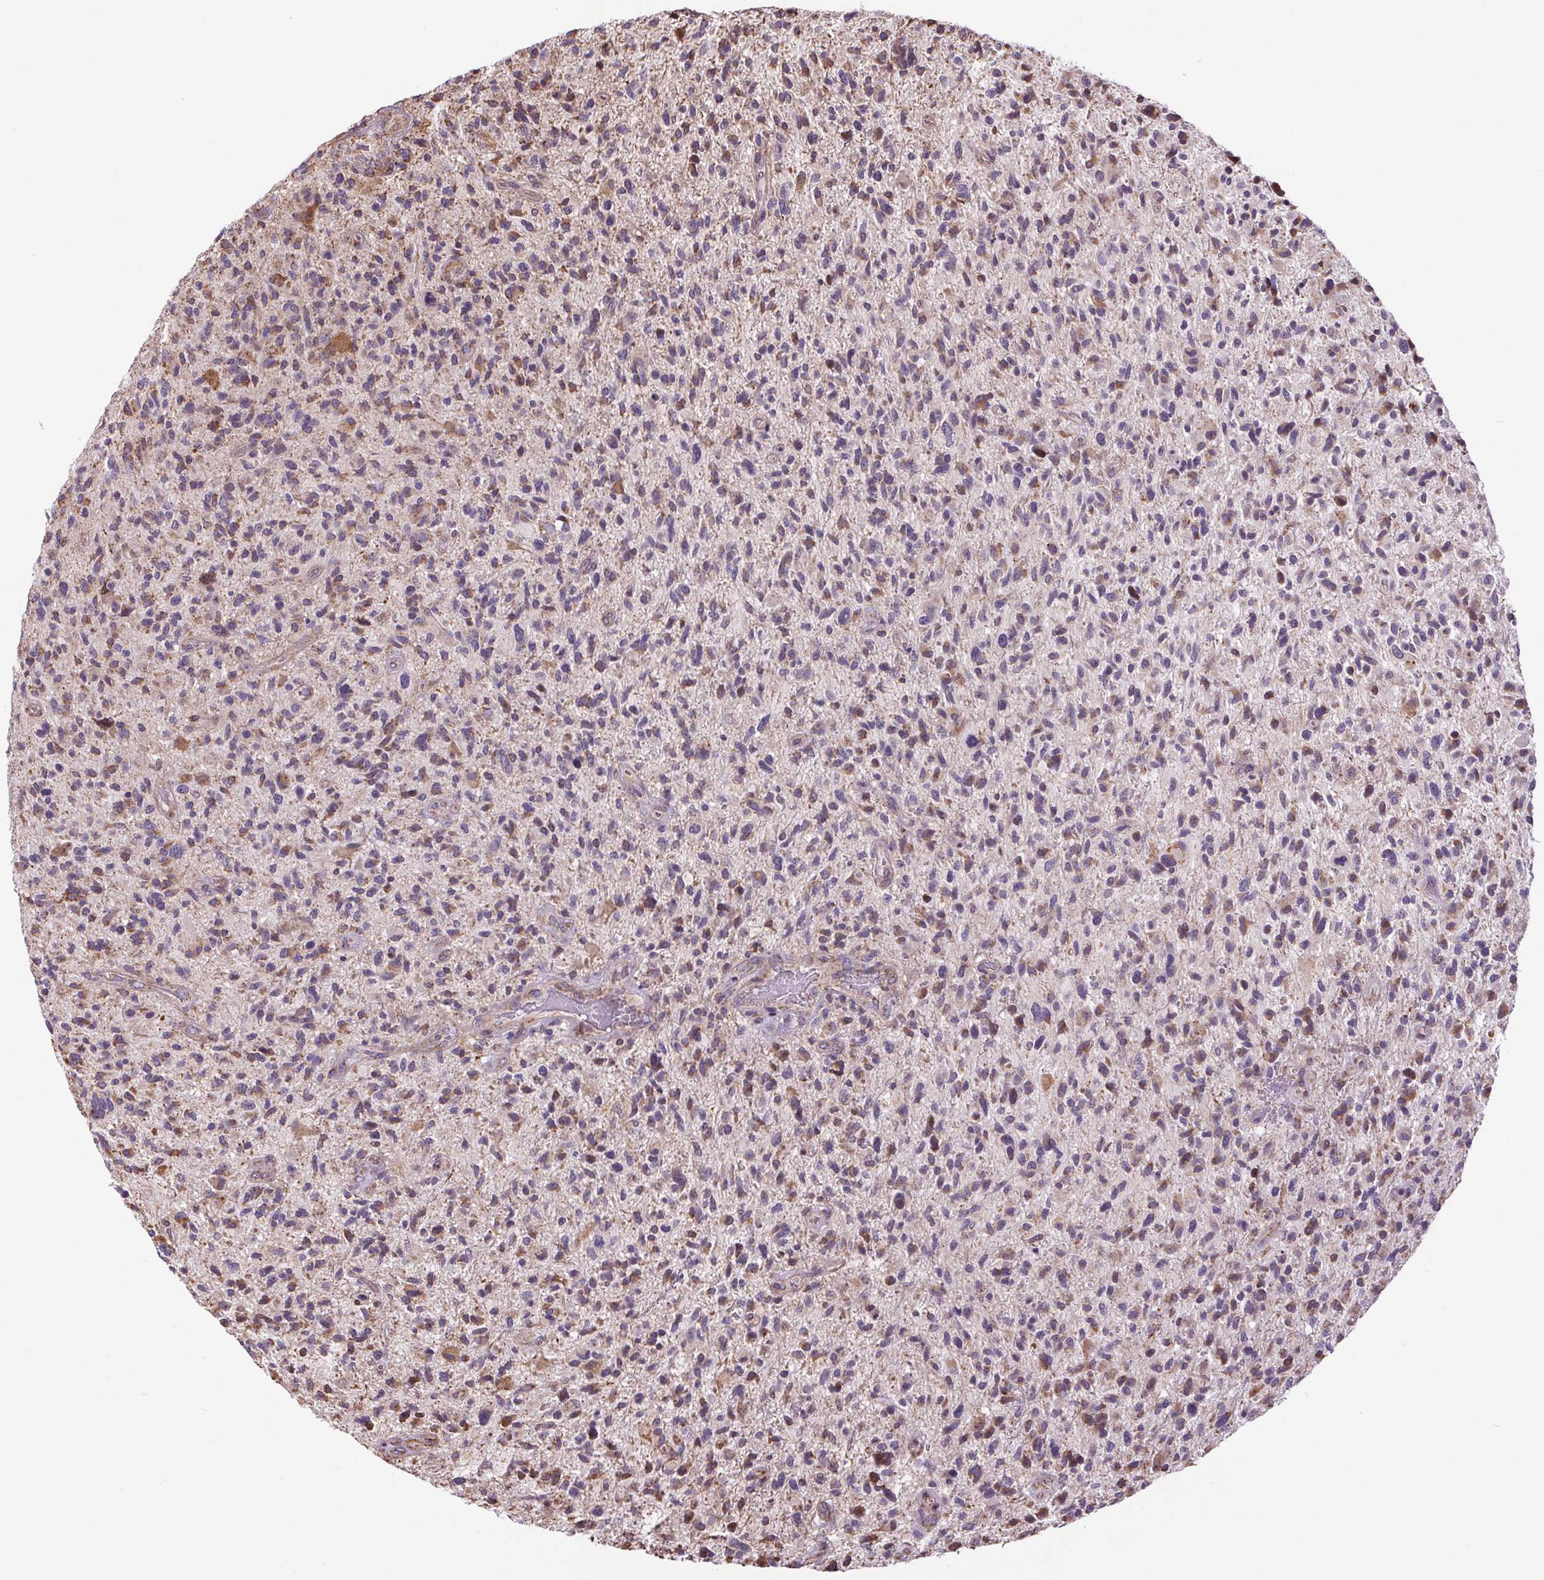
{"staining": {"intensity": "moderate", "quantity": "<25%", "location": "cytoplasmic/membranous"}, "tissue": "glioma", "cell_type": "Tumor cells", "image_type": "cancer", "snomed": [{"axis": "morphology", "description": "Glioma, malignant, High grade"}, {"axis": "topography", "description": "Brain"}], "caption": "A histopathology image showing moderate cytoplasmic/membranous staining in approximately <25% of tumor cells in malignant high-grade glioma, as visualized by brown immunohistochemical staining.", "gene": "ZNF548", "patient": {"sex": "male", "age": 47}}